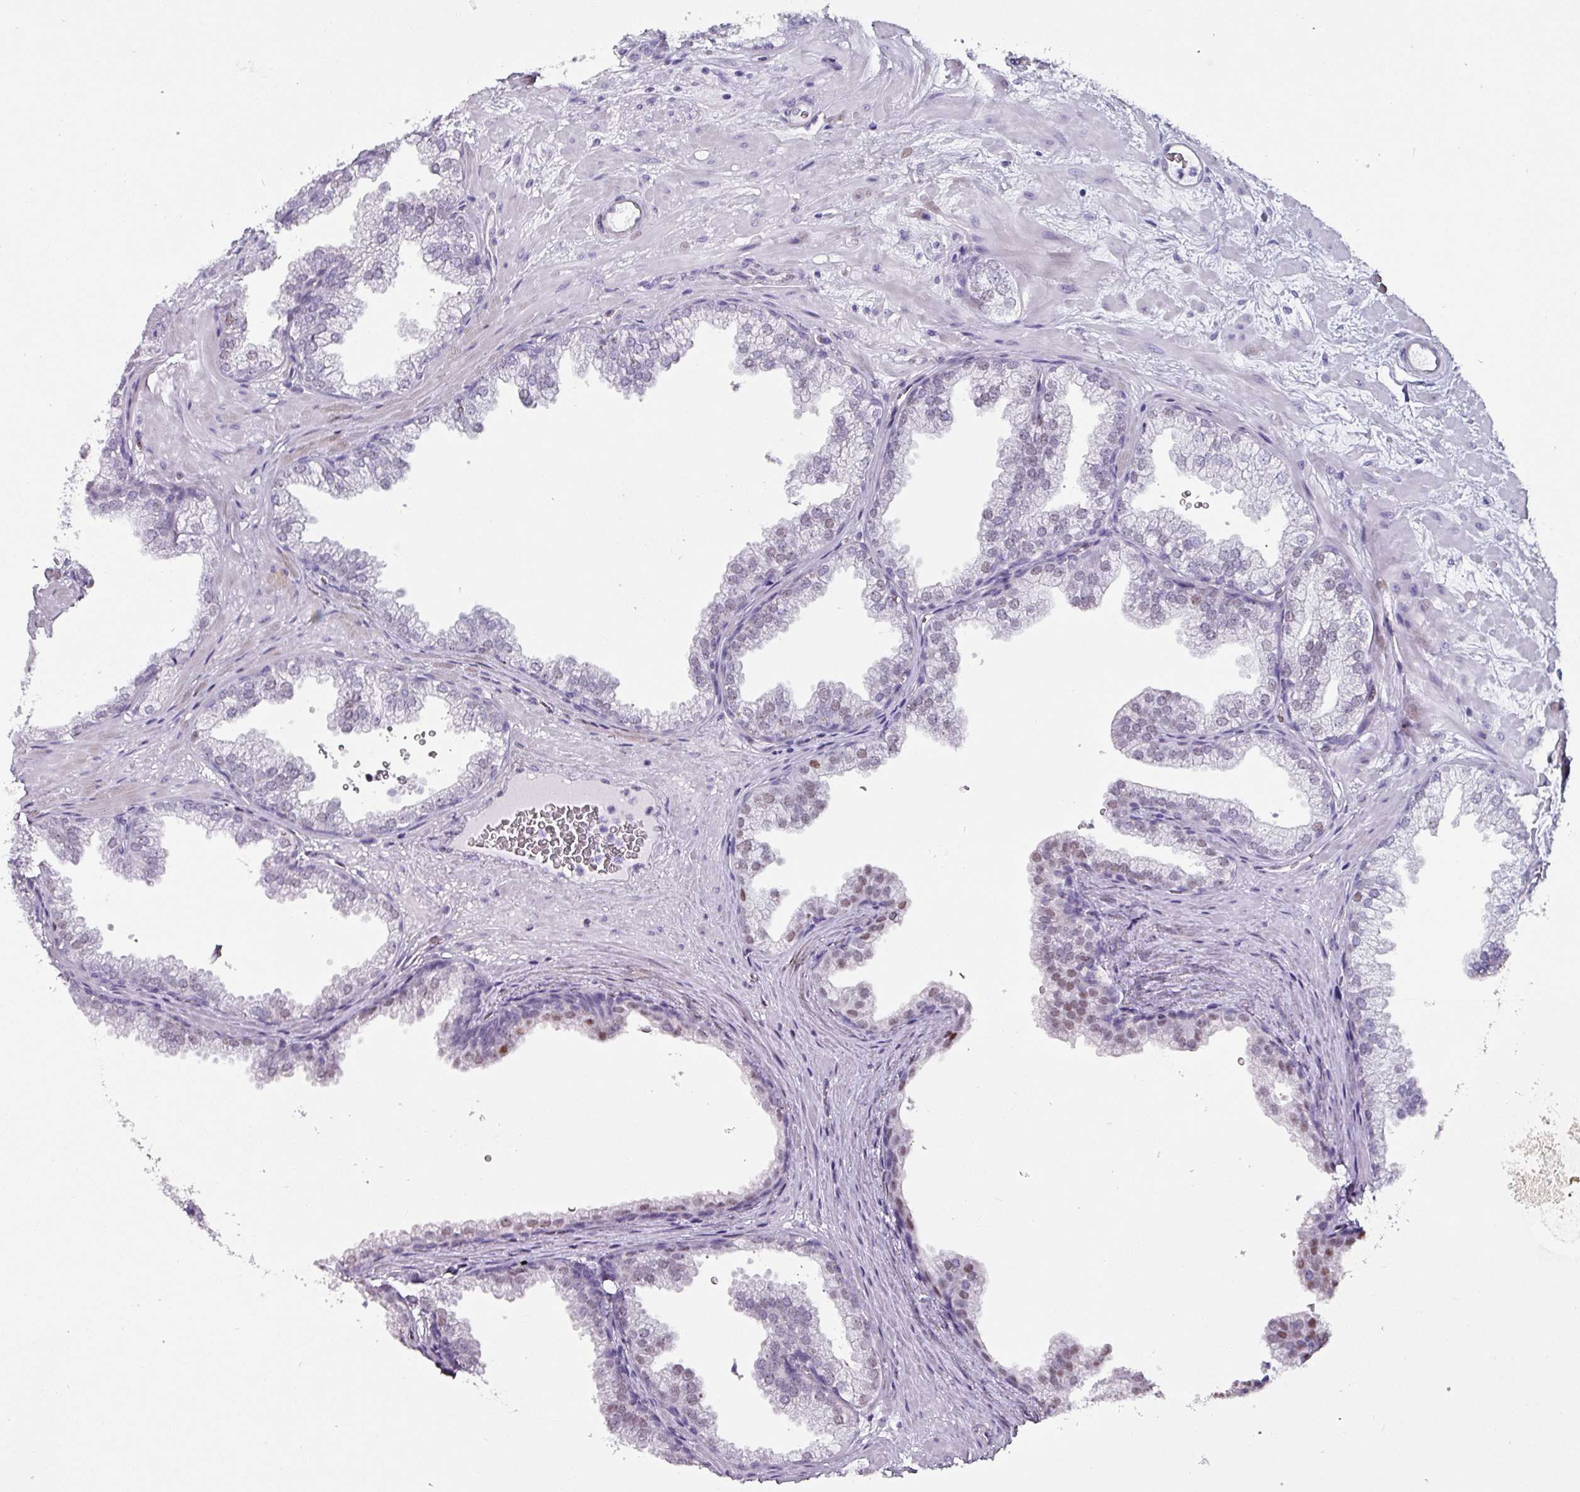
{"staining": {"intensity": "moderate", "quantity": "25%-75%", "location": "nuclear"}, "tissue": "prostate", "cell_type": "Glandular cells", "image_type": "normal", "snomed": [{"axis": "morphology", "description": "Normal tissue, NOS"}, {"axis": "topography", "description": "Prostate"}], "caption": "Immunohistochemistry (IHC) micrograph of normal prostate stained for a protein (brown), which reveals medium levels of moderate nuclear expression in about 25%-75% of glandular cells.", "gene": "ZNF816", "patient": {"sex": "male", "age": 37}}